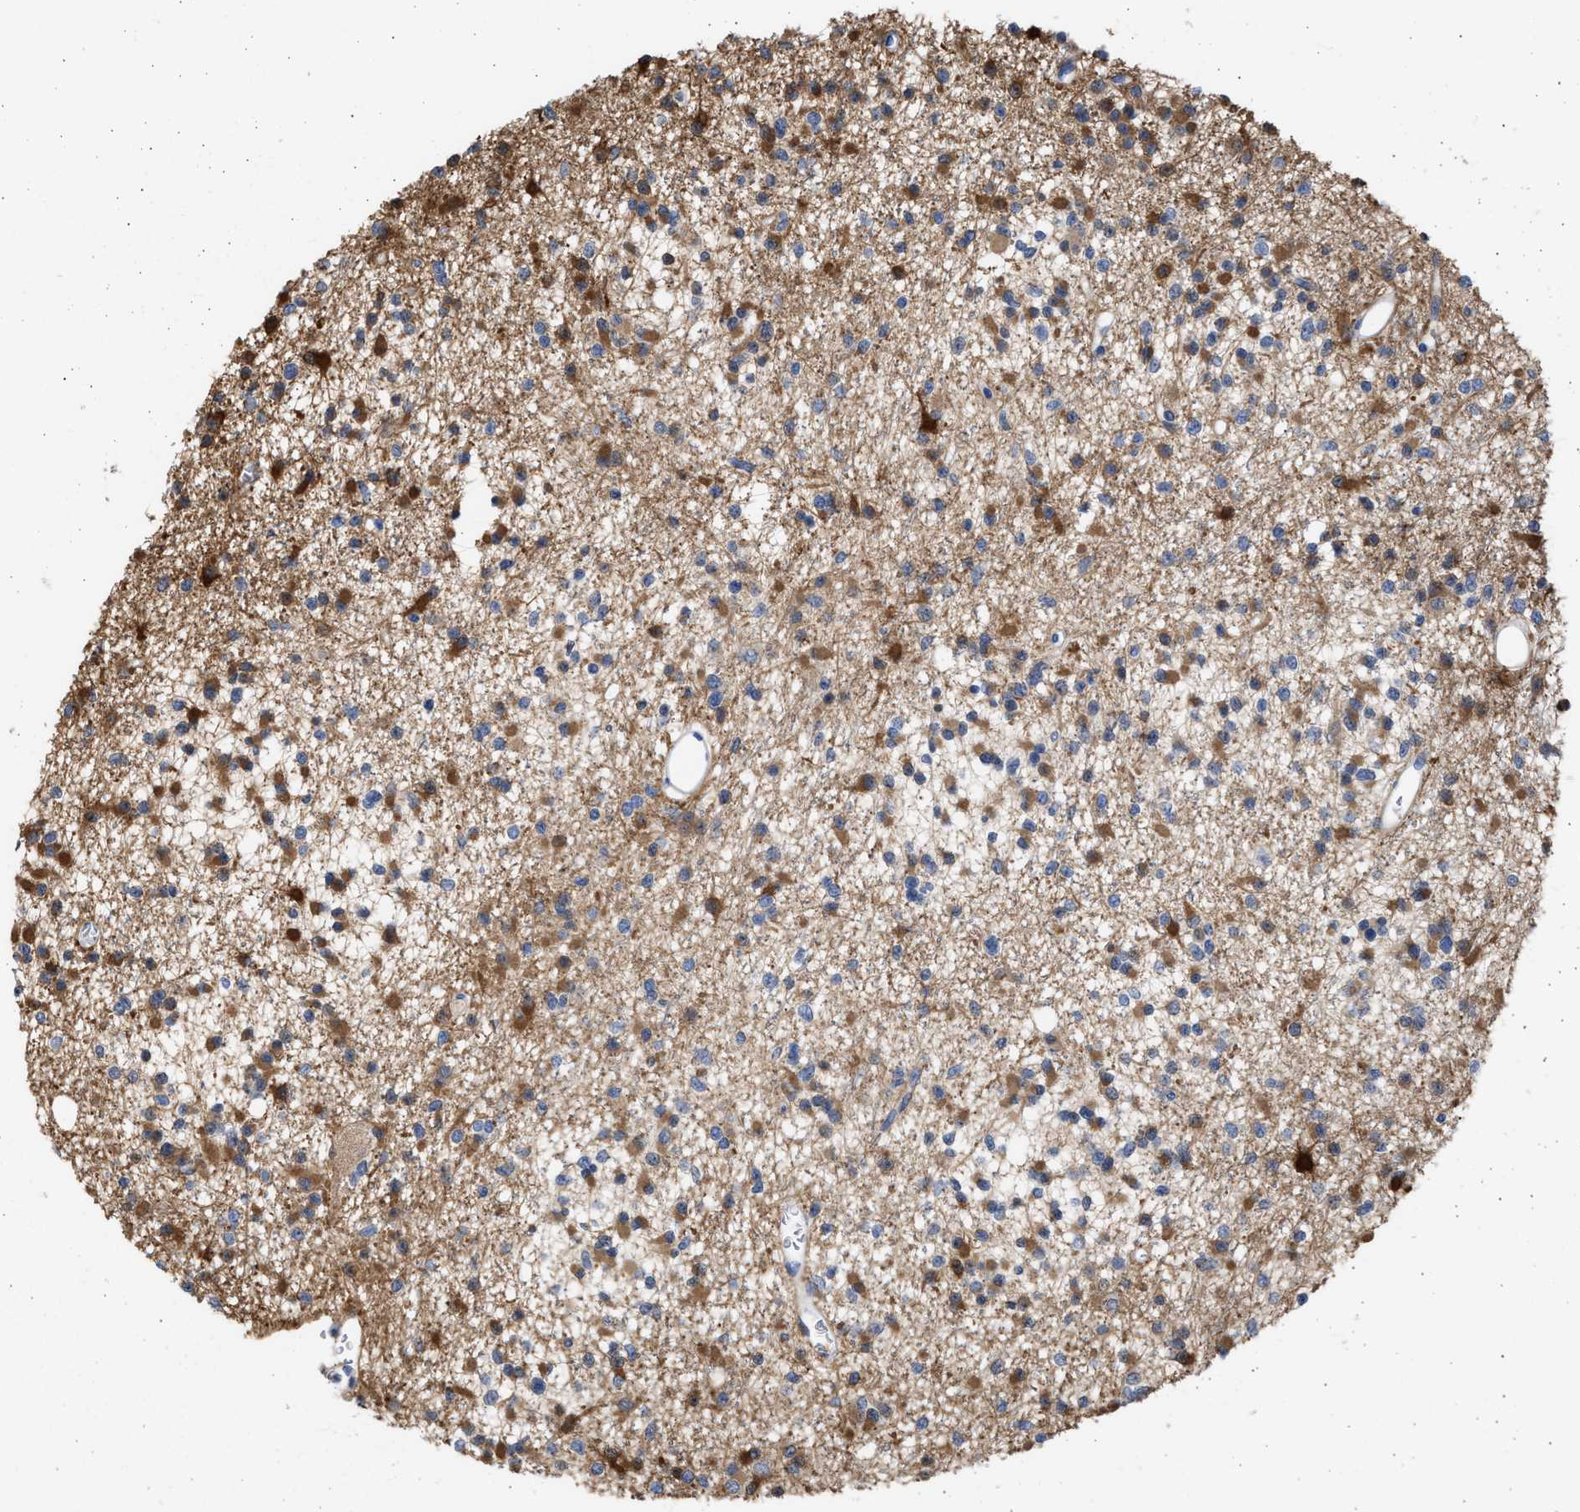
{"staining": {"intensity": "moderate", "quantity": "25%-75%", "location": "cytoplasmic/membranous"}, "tissue": "glioma", "cell_type": "Tumor cells", "image_type": "cancer", "snomed": [{"axis": "morphology", "description": "Glioma, malignant, Low grade"}, {"axis": "topography", "description": "Brain"}], "caption": "Tumor cells exhibit moderate cytoplasmic/membranous staining in about 25%-75% of cells in glioma.", "gene": "ALDOC", "patient": {"sex": "female", "age": 22}}